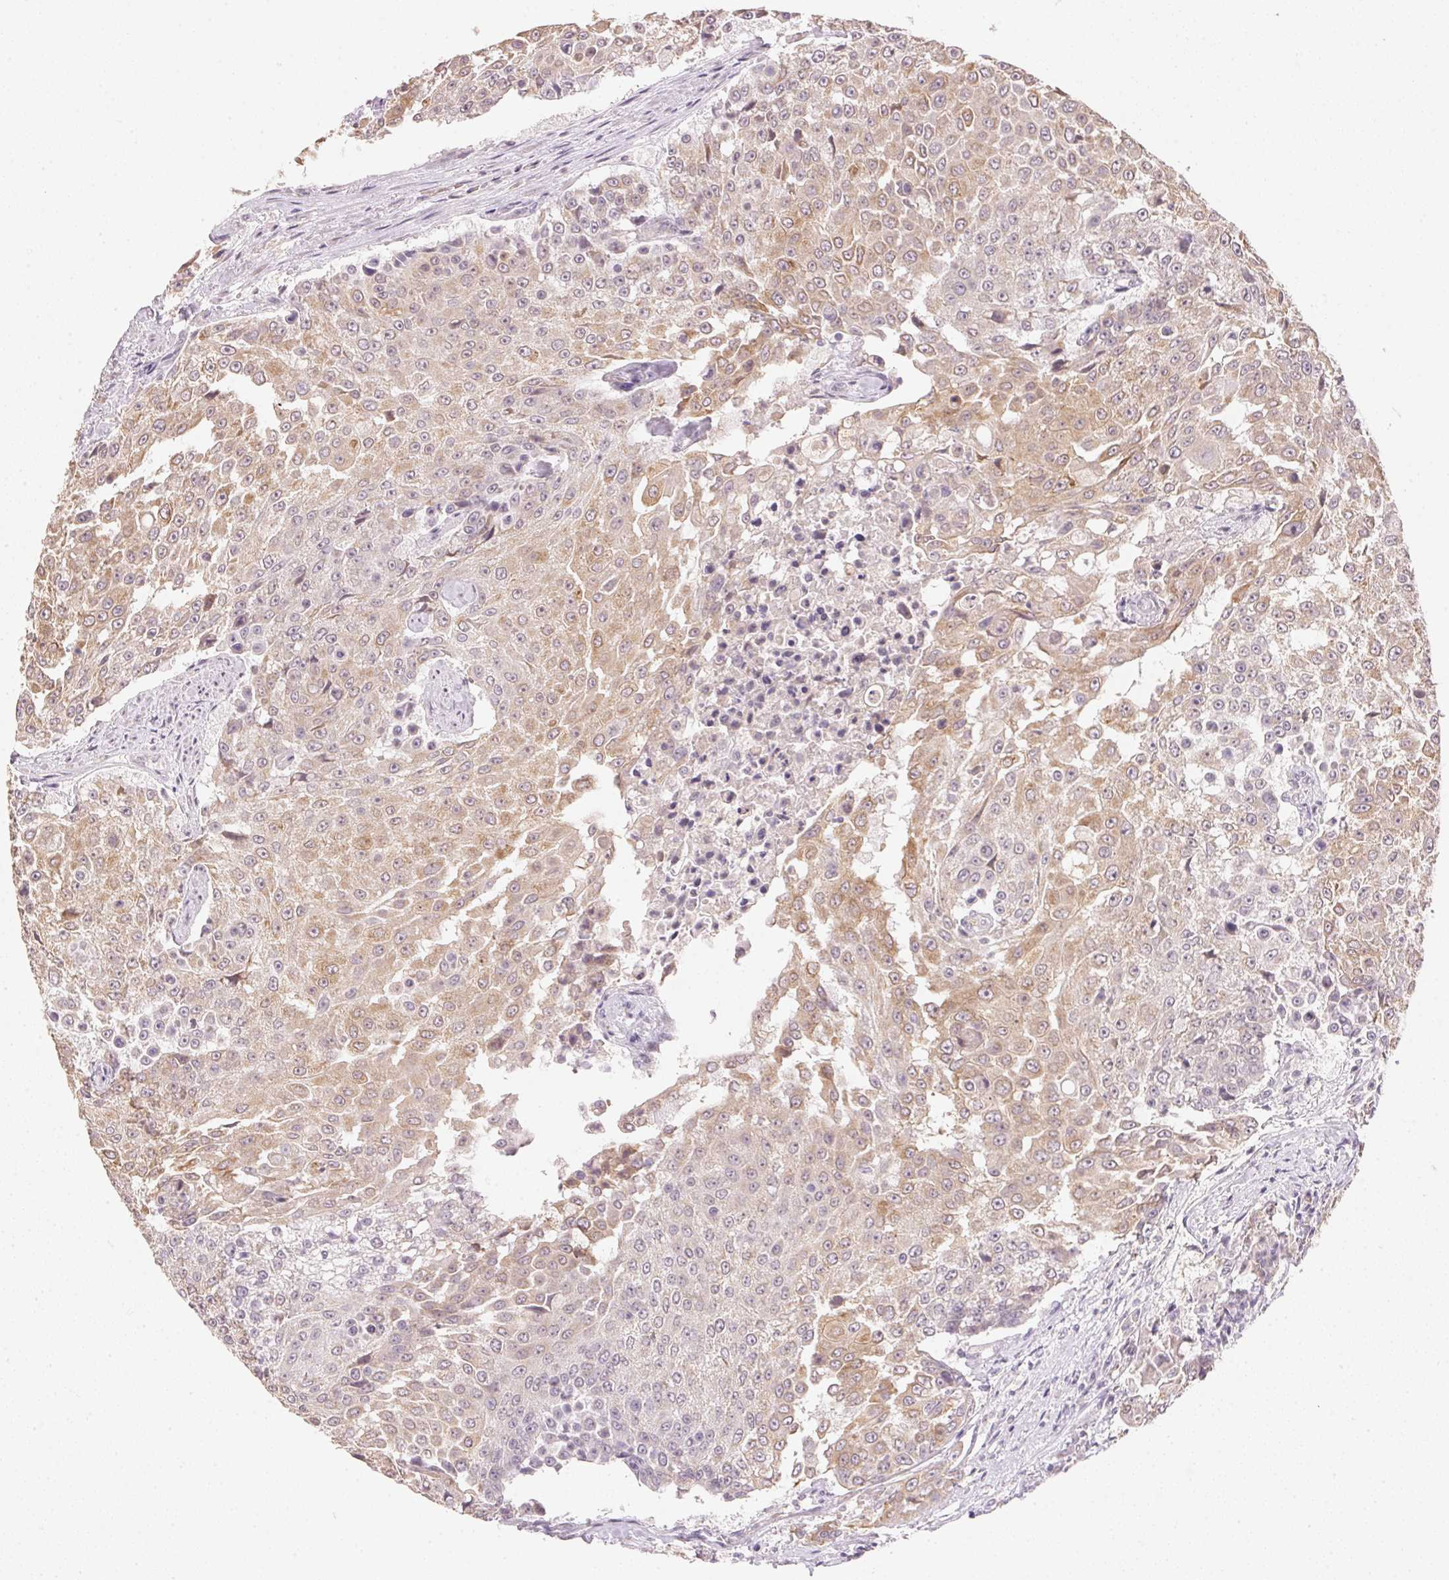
{"staining": {"intensity": "weak", "quantity": "25%-75%", "location": "cytoplasmic/membranous"}, "tissue": "urothelial cancer", "cell_type": "Tumor cells", "image_type": "cancer", "snomed": [{"axis": "morphology", "description": "Urothelial carcinoma, High grade"}, {"axis": "topography", "description": "Urinary bladder"}], "caption": "Immunohistochemistry staining of urothelial cancer, which shows low levels of weak cytoplasmic/membranous staining in approximately 25%-75% of tumor cells indicating weak cytoplasmic/membranous protein staining. The staining was performed using DAB (3,3'-diaminobenzidine) (brown) for protein detection and nuclei were counterstained in hematoxylin (blue).", "gene": "DHCR24", "patient": {"sex": "female", "age": 63}}